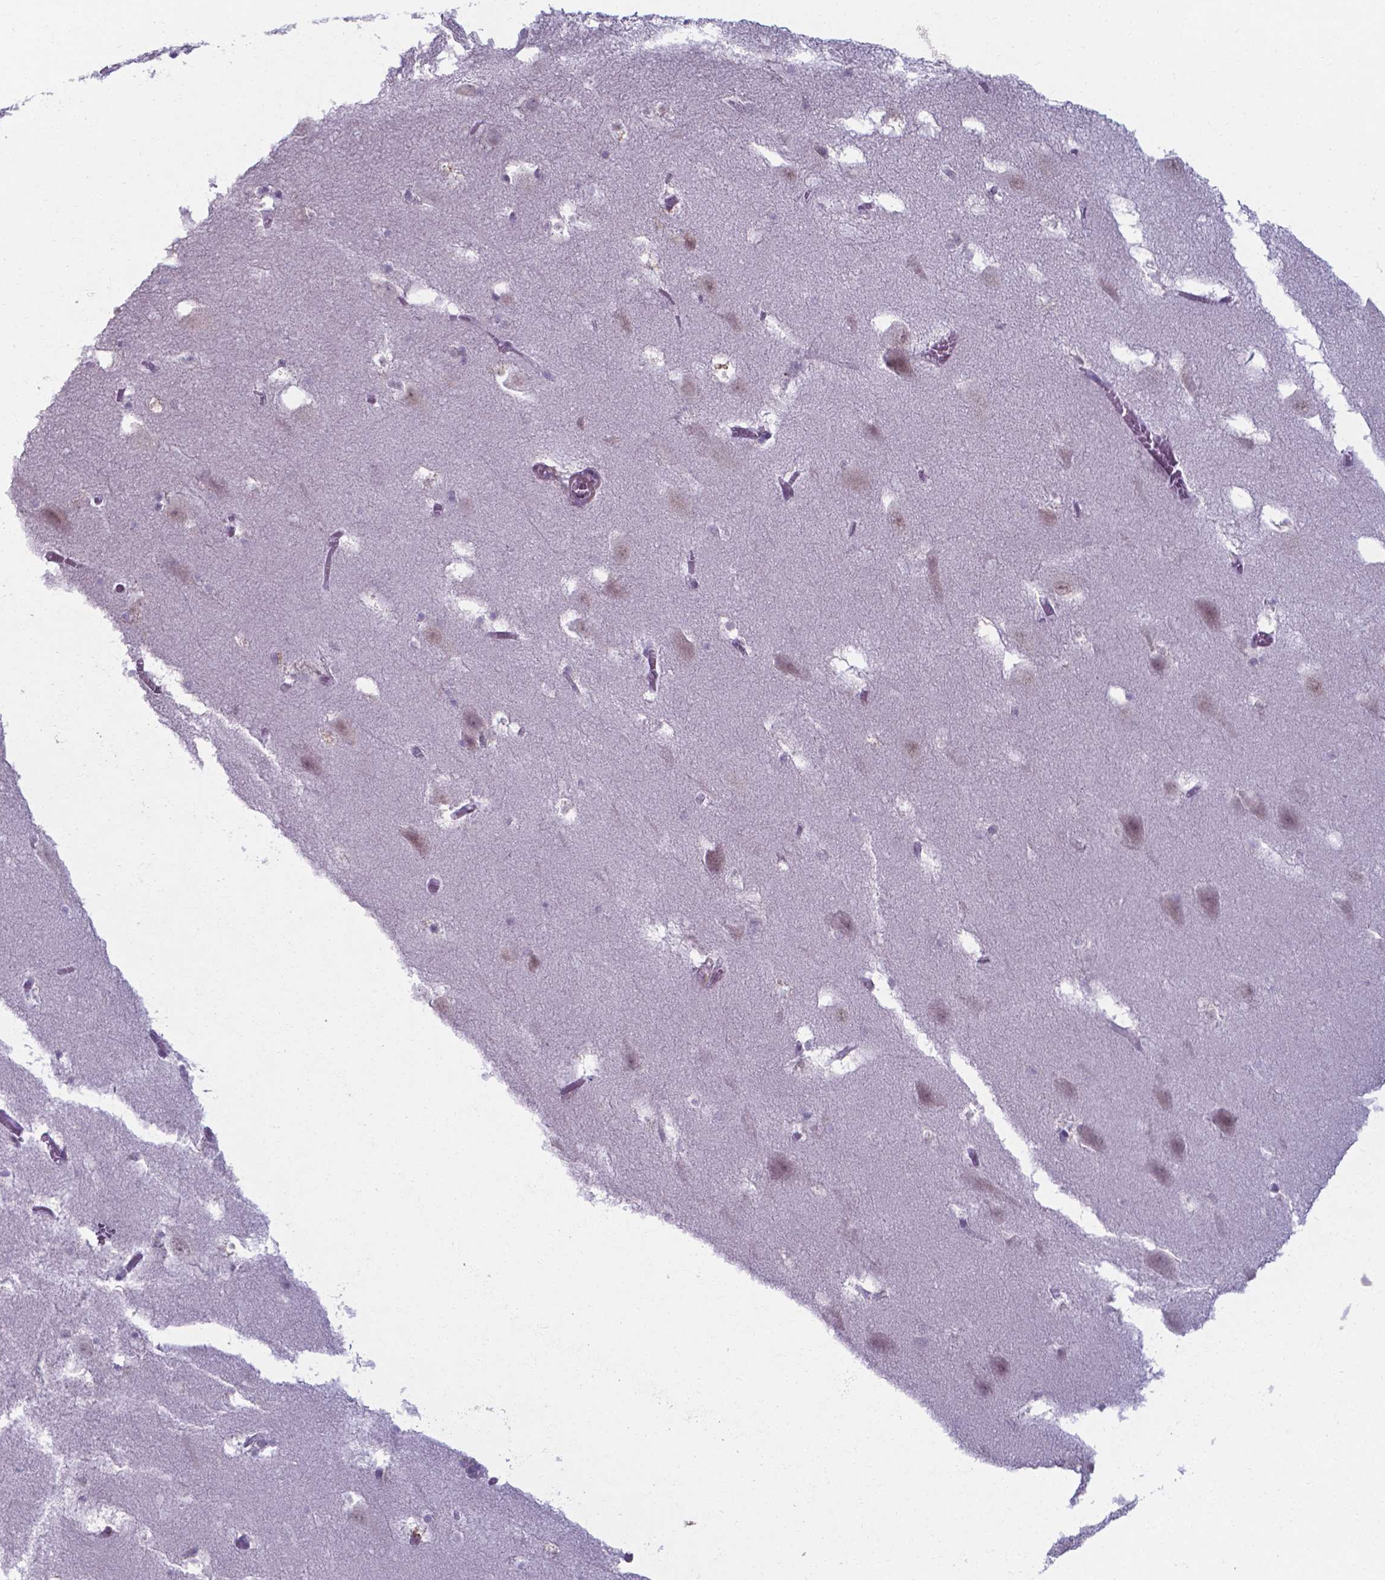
{"staining": {"intensity": "negative", "quantity": "none", "location": "none"}, "tissue": "hippocampus", "cell_type": "Glial cells", "image_type": "normal", "snomed": [{"axis": "morphology", "description": "Normal tissue, NOS"}, {"axis": "topography", "description": "Hippocampus"}], "caption": "The immunohistochemistry (IHC) histopathology image has no significant positivity in glial cells of hippocampus. The staining was performed using DAB to visualize the protein expression in brown, while the nuclei were stained in blue with hematoxylin (Magnification: 20x).", "gene": "AP5B1", "patient": {"sex": "male", "age": 45}}